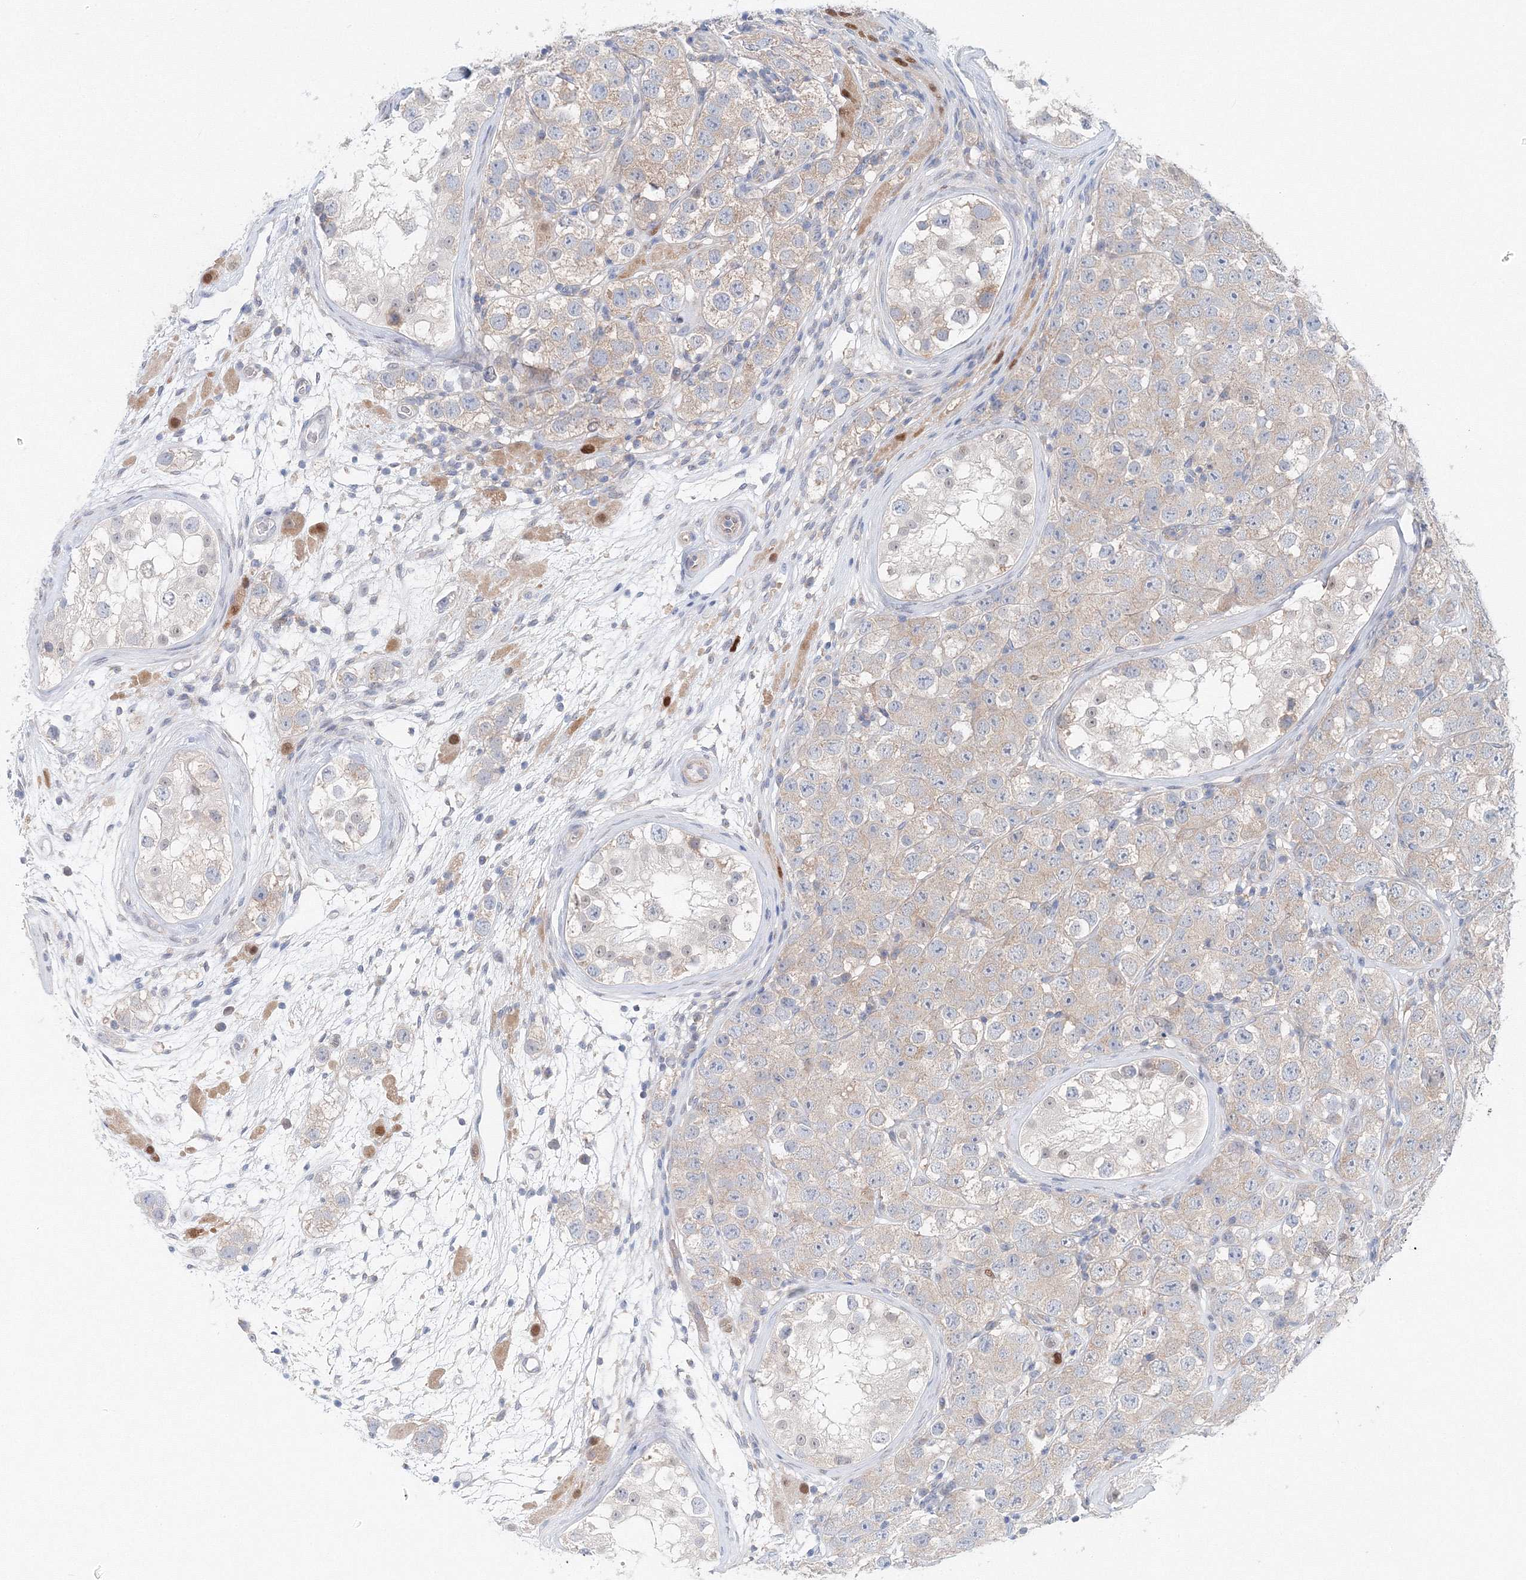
{"staining": {"intensity": "negative", "quantity": "none", "location": "none"}, "tissue": "testis cancer", "cell_type": "Tumor cells", "image_type": "cancer", "snomed": [{"axis": "morphology", "description": "Seminoma, NOS"}, {"axis": "topography", "description": "Testis"}], "caption": "Tumor cells show no significant protein positivity in testis seminoma.", "gene": "TPRKB", "patient": {"sex": "male", "age": 28}}